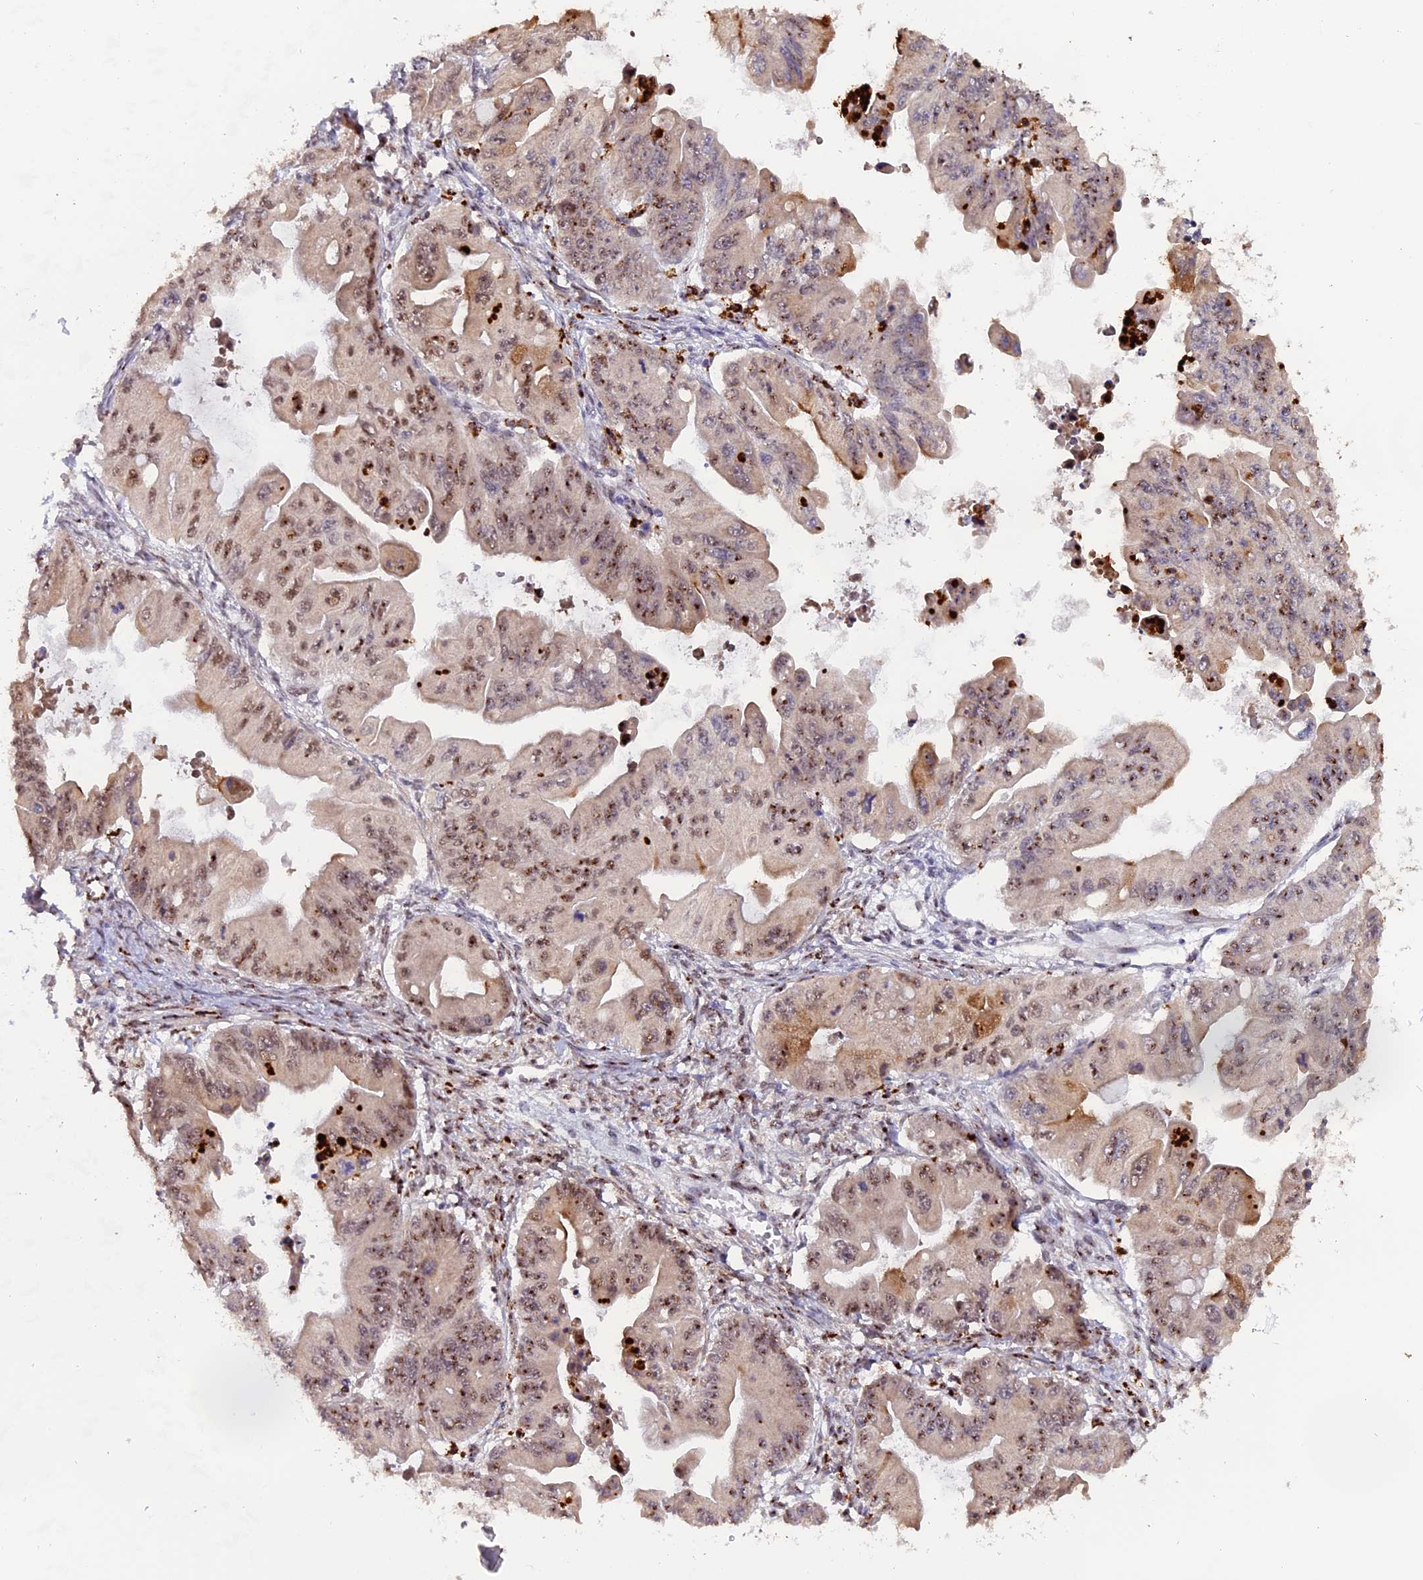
{"staining": {"intensity": "moderate", "quantity": ">75%", "location": "cytoplasmic/membranous,nuclear"}, "tissue": "ovarian cancer", "cell_type": "Tumor cells", "image_type": "cancer", "snomed": [{"axis": "morphology", "description": "Cystadenocarcinoma, mucinous, NOS"}, {"axis": "topography", "description": "Ovary"}], "caption": "Immunohistochemistry (IHC) photomicrograph of neoplastic tissue: human ovarian cancer (mucinous cystadenocarcinoma) stained using immunohistochemistry (IHC) exhibits medium levels of moderate protein expression localized specifically in the cytoplasmic/membranous and nuclear of tumor cells, appearing as a cytoplasmic/membranous and nuclear brown color.", "gene": "FAM118B", "patient": {"sex": "female", "age": 71}}